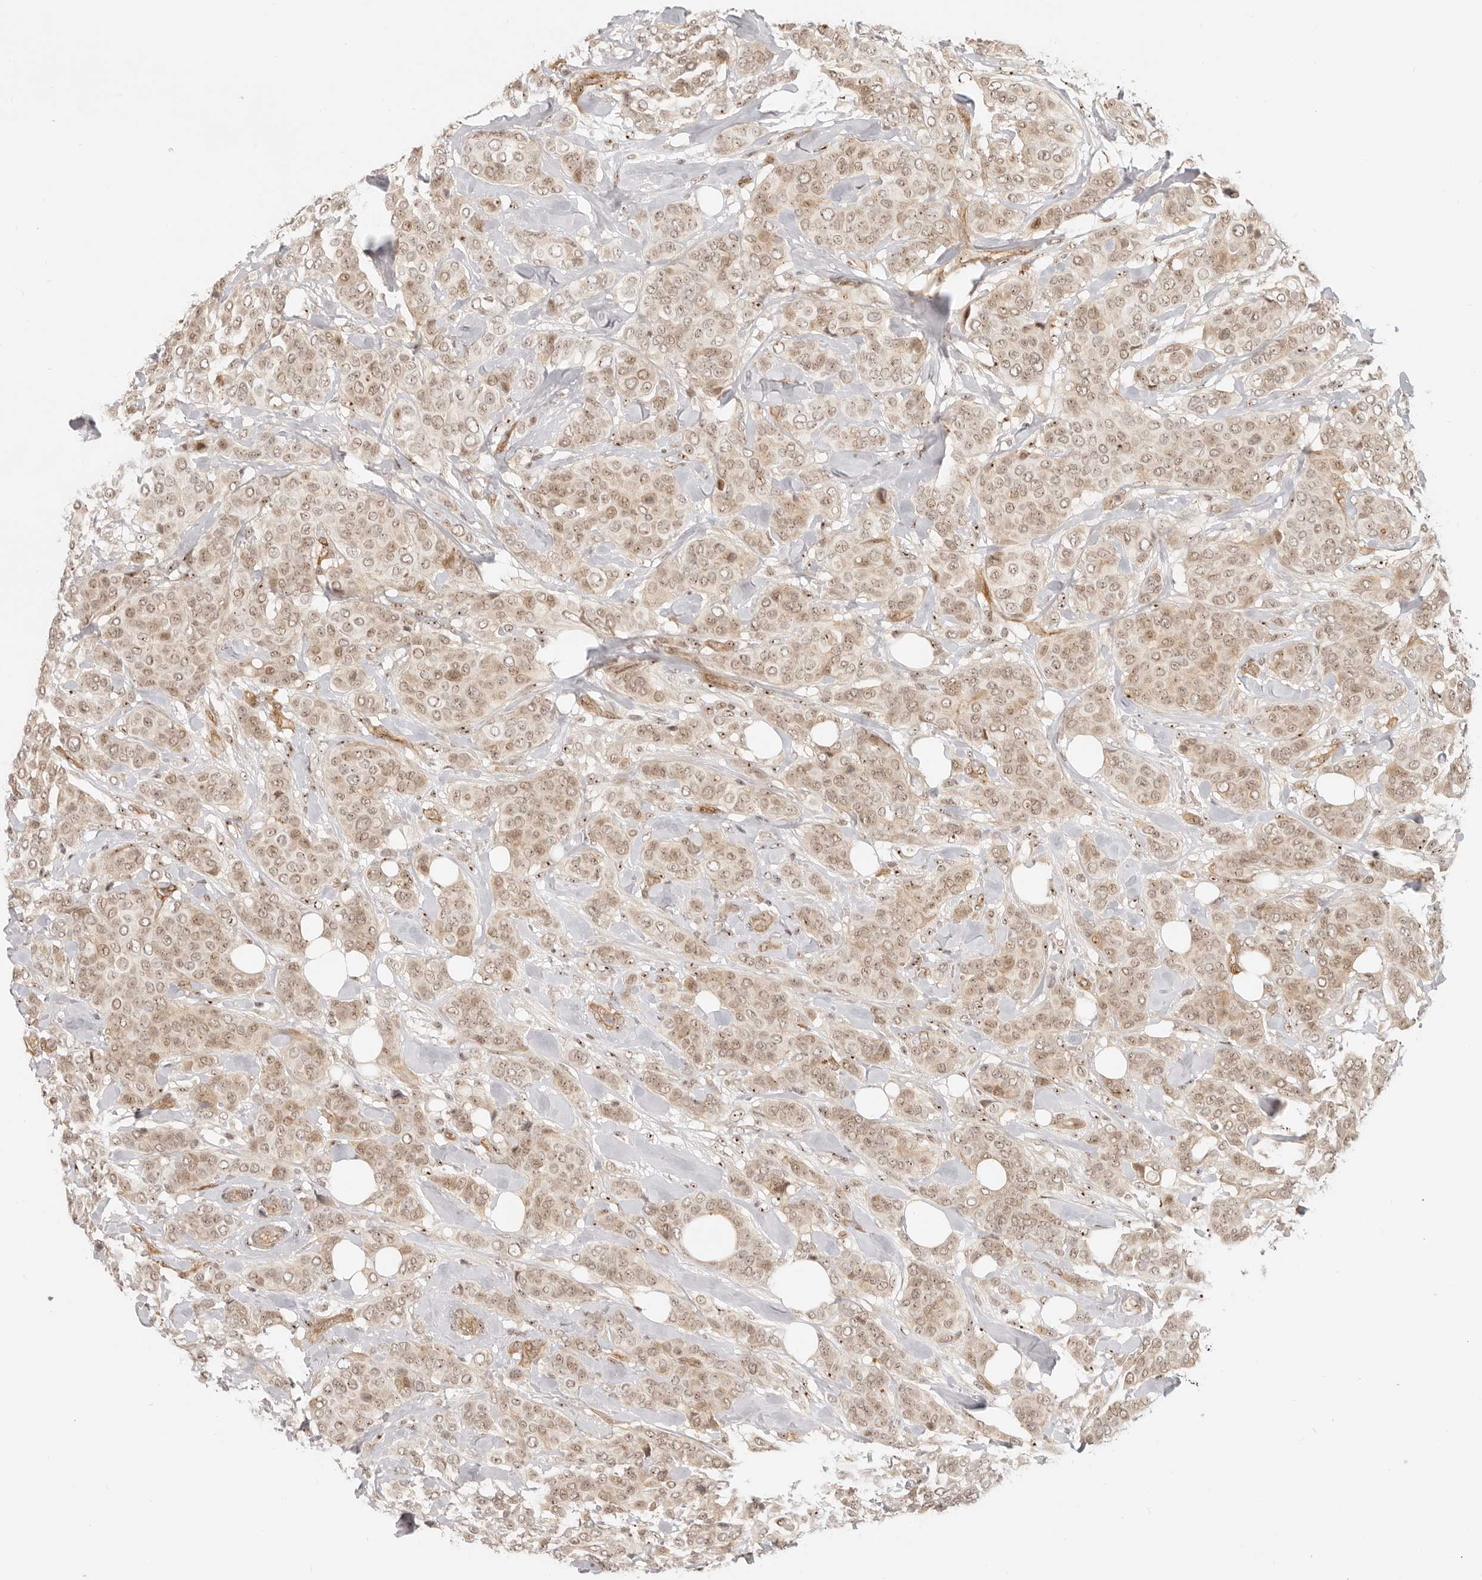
{"staining": {"intensity": "weak", "quantity": ">75%", "location": "nuclear"}, "tissue": "breast cancer", "cell_type": "Tumor cells", "image_type": "cancer", "snomed": [{"axis": "morphology", "description": "Lobular carcinoma"}, {"axis": "topography", "description": "Breast"}], "caption": "Immunohistochemical staining of human breast lobular carcinoma shows low levels of weak nuclear expression in approximately >75% of tumor cells.", "gene": "BAP1", "patient": {"sex": "female", "age": 51}}